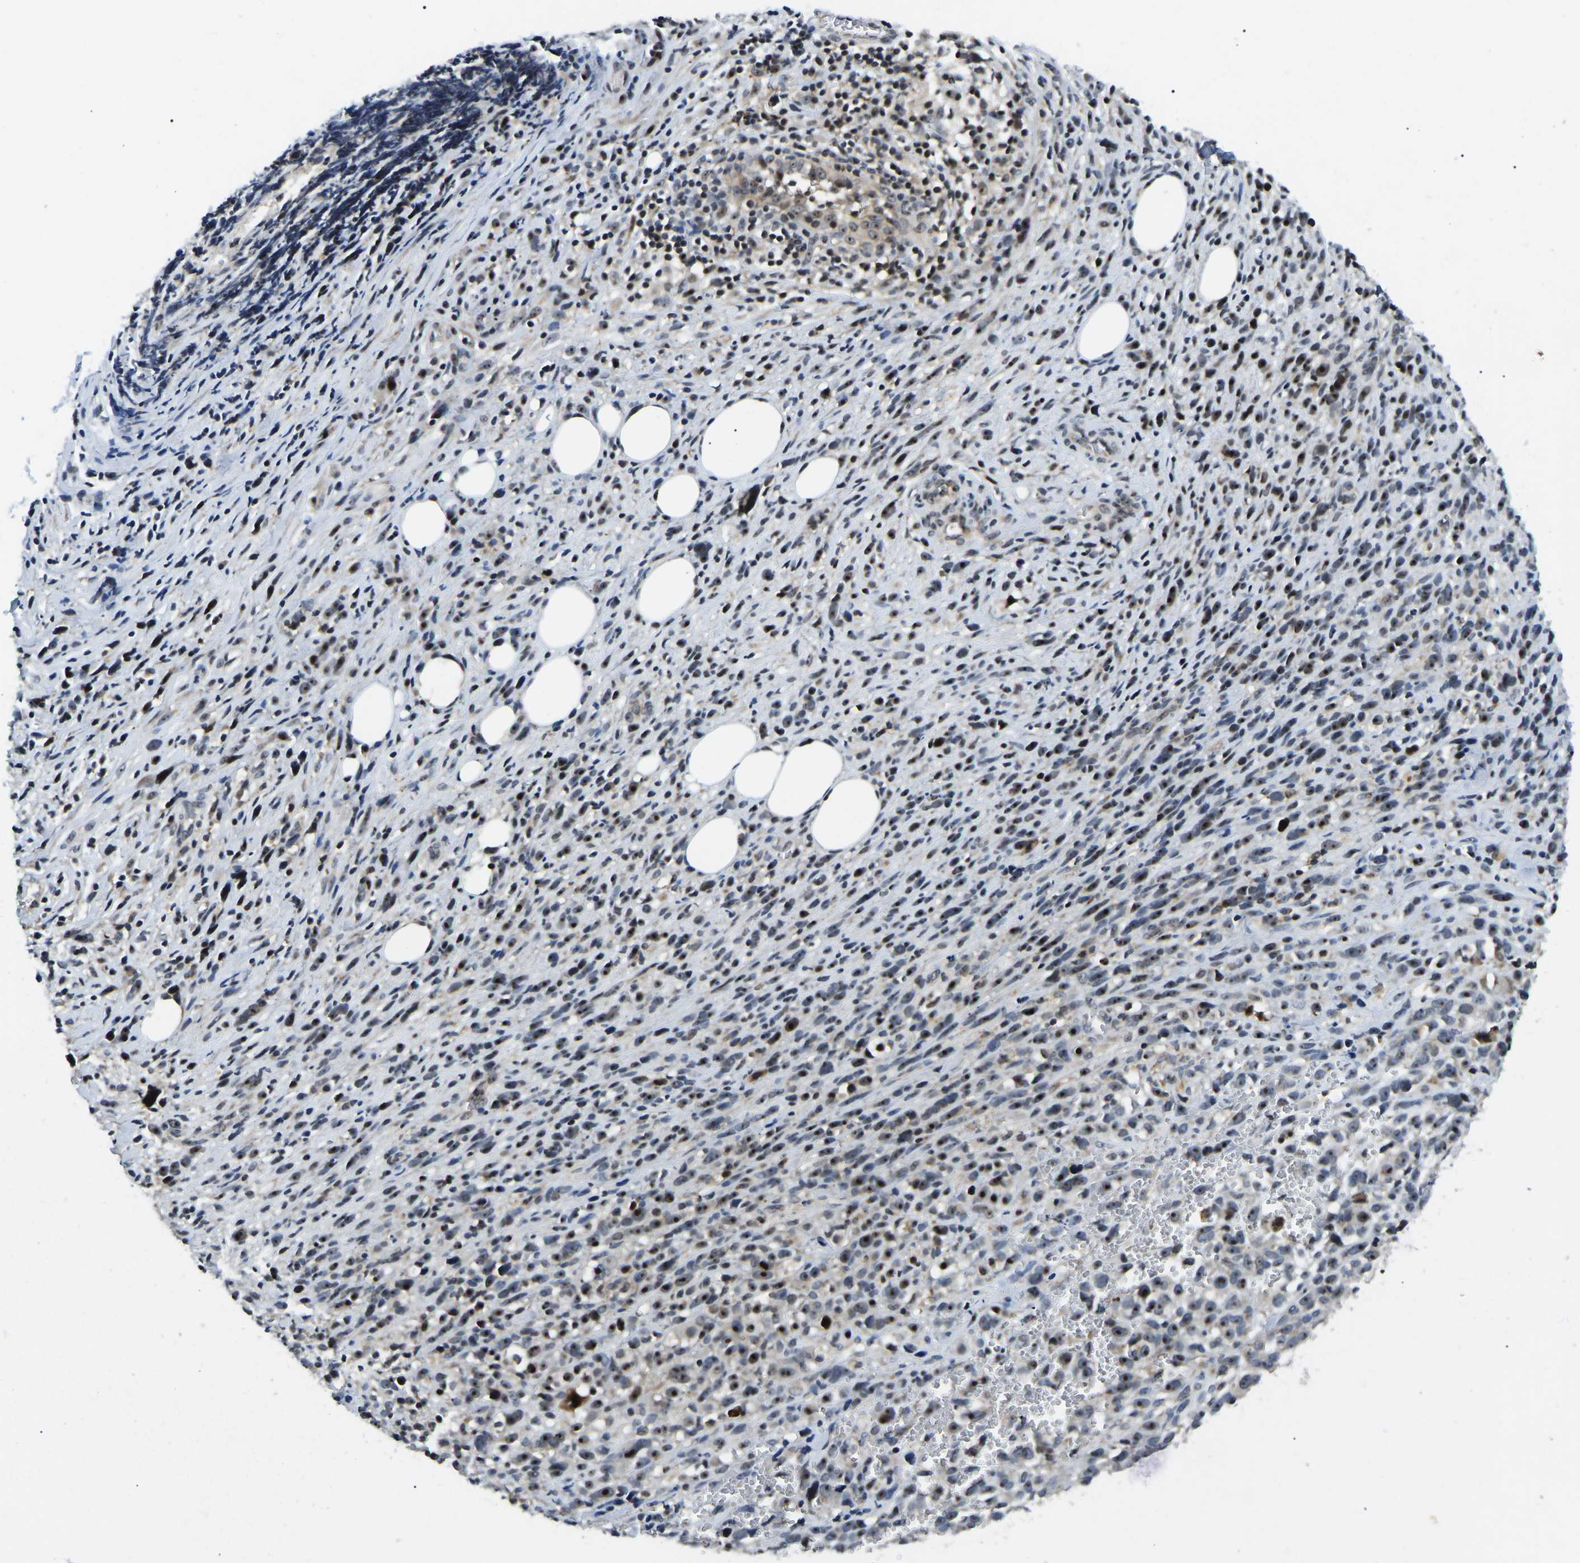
{"staining": {"intensity": "moderate", "quantity": ">75%", "location": "nuclear"}, "tissue": "melanoma", "cell_type": "Tumor cells", "image_type": "cancer", "snomed": [{"axis": "morphology", "description": "Malignant melanoma, NOS"}, {"axis": "topography", "description": "Skin"}], "caption": "Approximately >75% of tumor cells in melanoma demonstrate moderate nuclear protein staining as visualized by brown immunohistochemical staining.", "gene": "RBM28", "patient": {"sex": "female", "age": 55}}